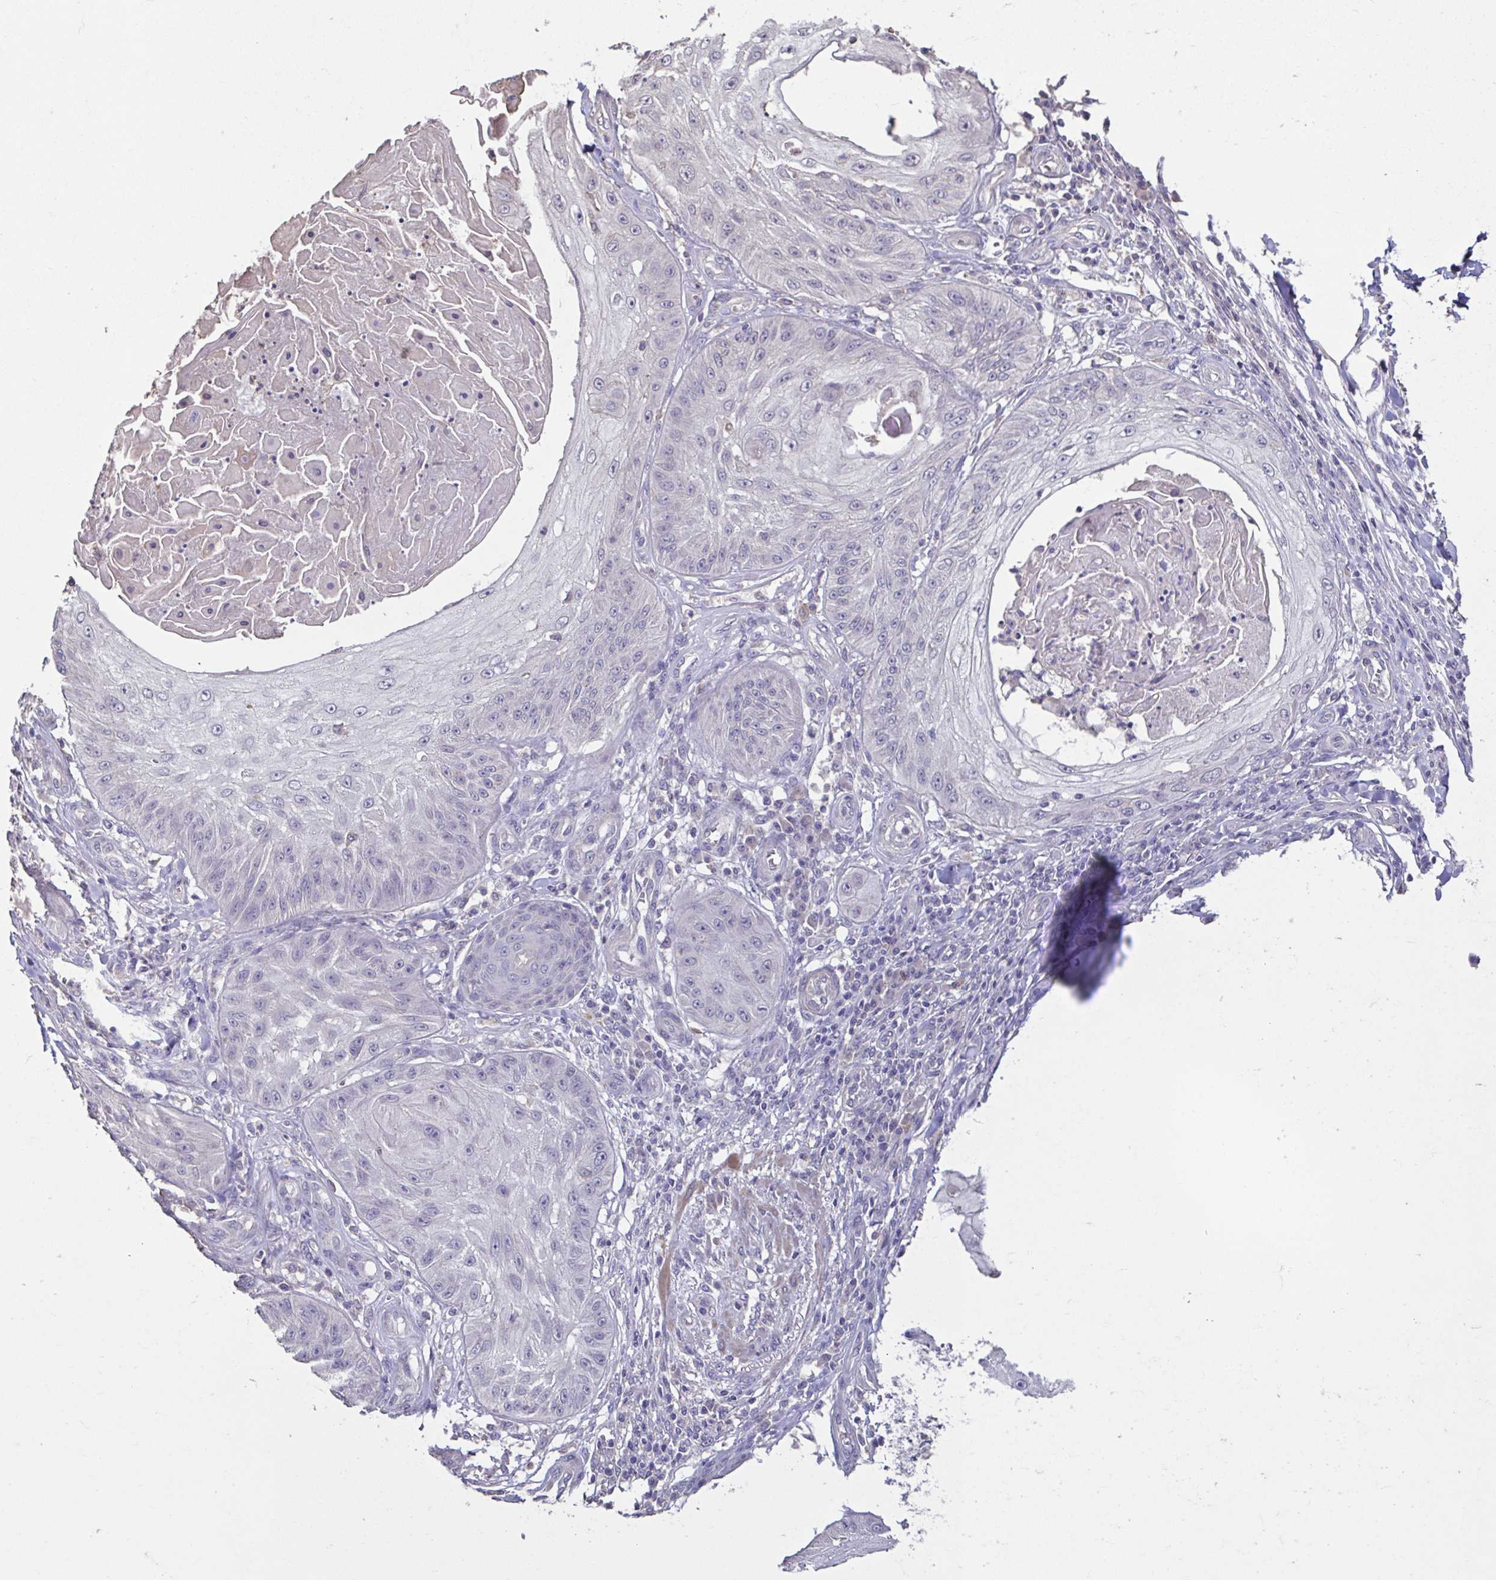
{"staining": {"intensity": "negative", "quantity": "none", "location": "none"}, "tissue": "skin cancer", "cell_type": "Tumor cells", "image_type": "cancer", "snomed": [{"axis": "morphology", "description": "Squamous cell carcinoma, NOS"}, {"axis": "topography", "description": "Skin"}], "caption": "Immunohistochemistry of skin cancer (squamous cell carcinoma) reveals no expression in tumor cells.", "gene": "ACTRT2", "patient": {"sex": "male", "age": 70}}